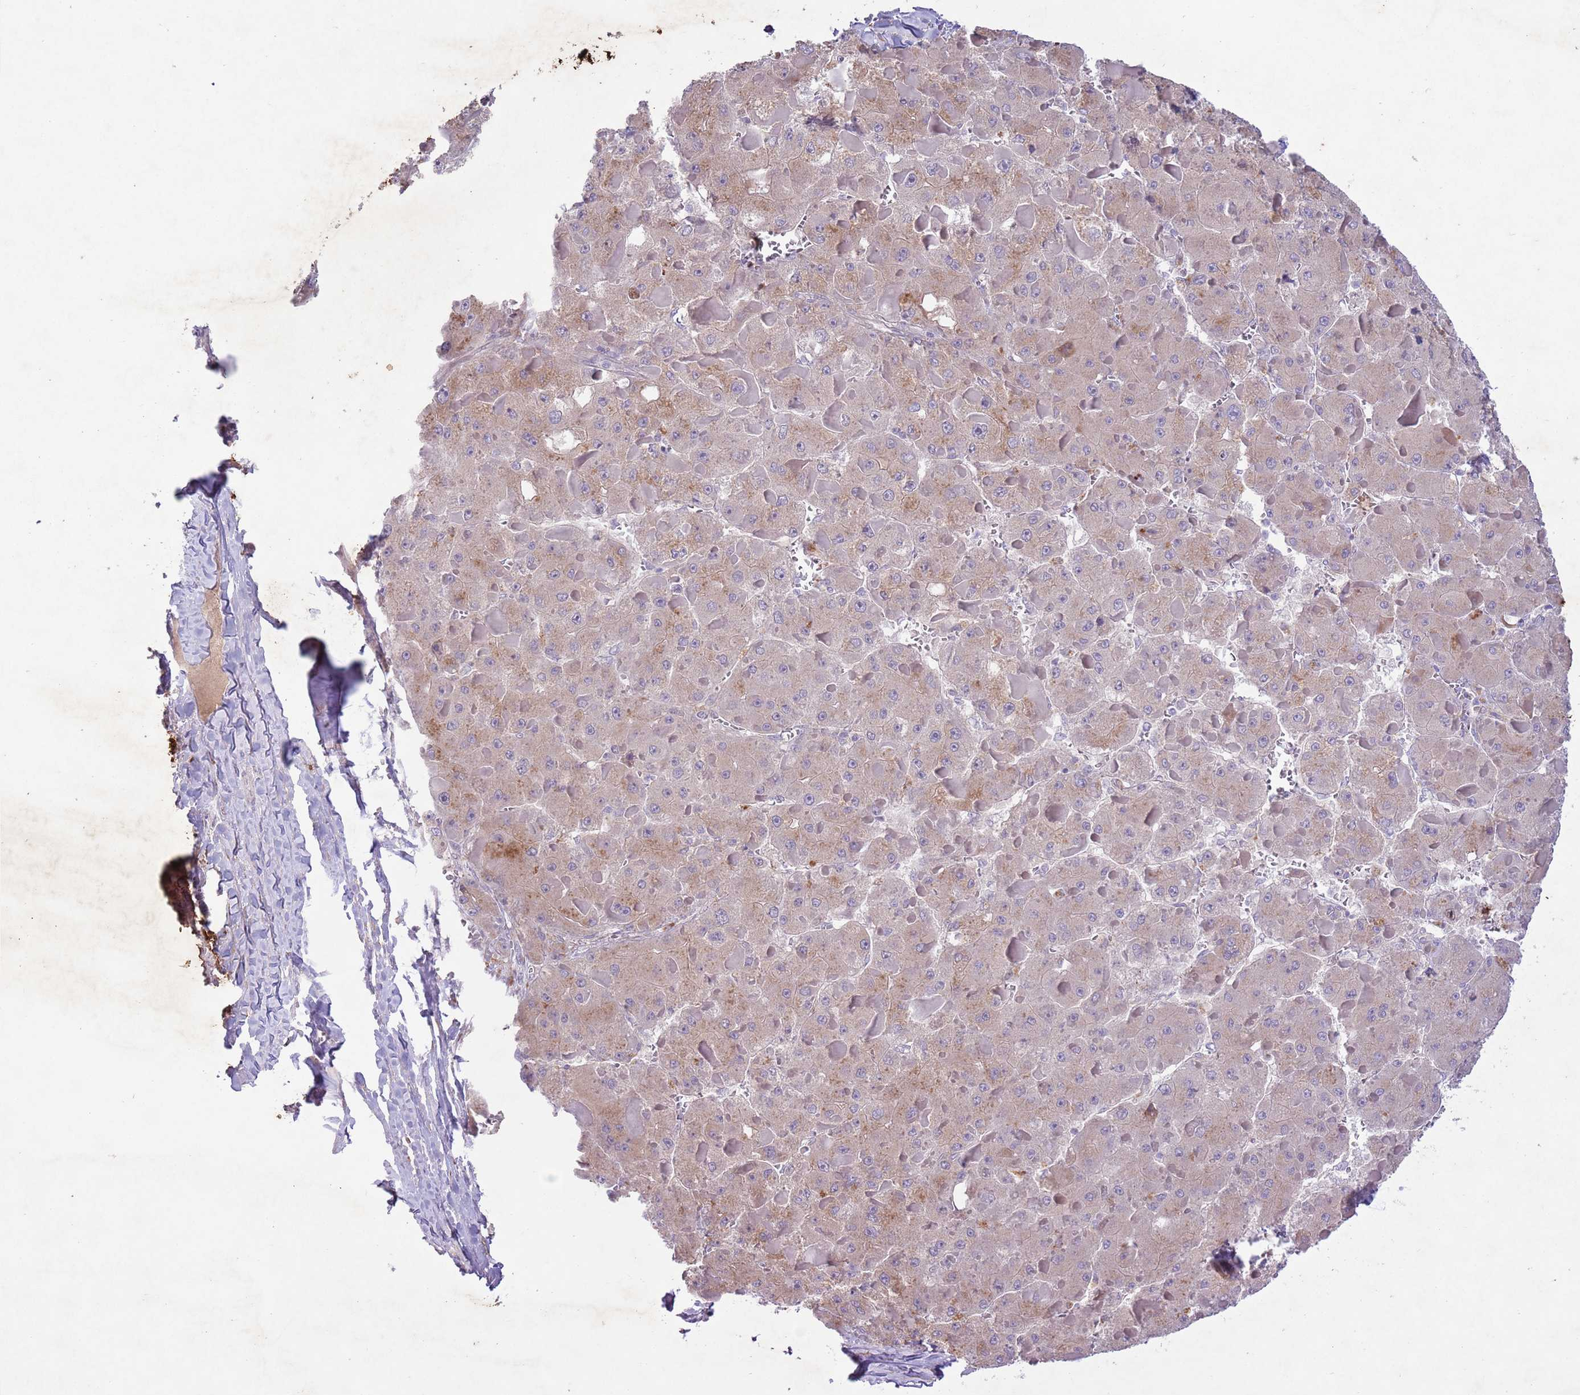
{"staining": {"intensity": "weak", "quantity": ">75%", "location": "cytoplasmic/membranous"}, "tissue": "liver cancer", "cell_type": "Tumor cells", "image_type": "cancer", "snomed": [{"axis": "morphology", "description": "Carcinoma, Hepatocellular, NOS"}, {"axis": "topography", "description": "Liver"}], "caption": "Immunohistochemistry (IHC) of human hepatocellular carcinoma (liver) displays low levels of weak cytoplasmic/membranous staining in about >75% of tumor cells.", "gene": "CCNI", "patient": {"sex": "female", "age": 73}}